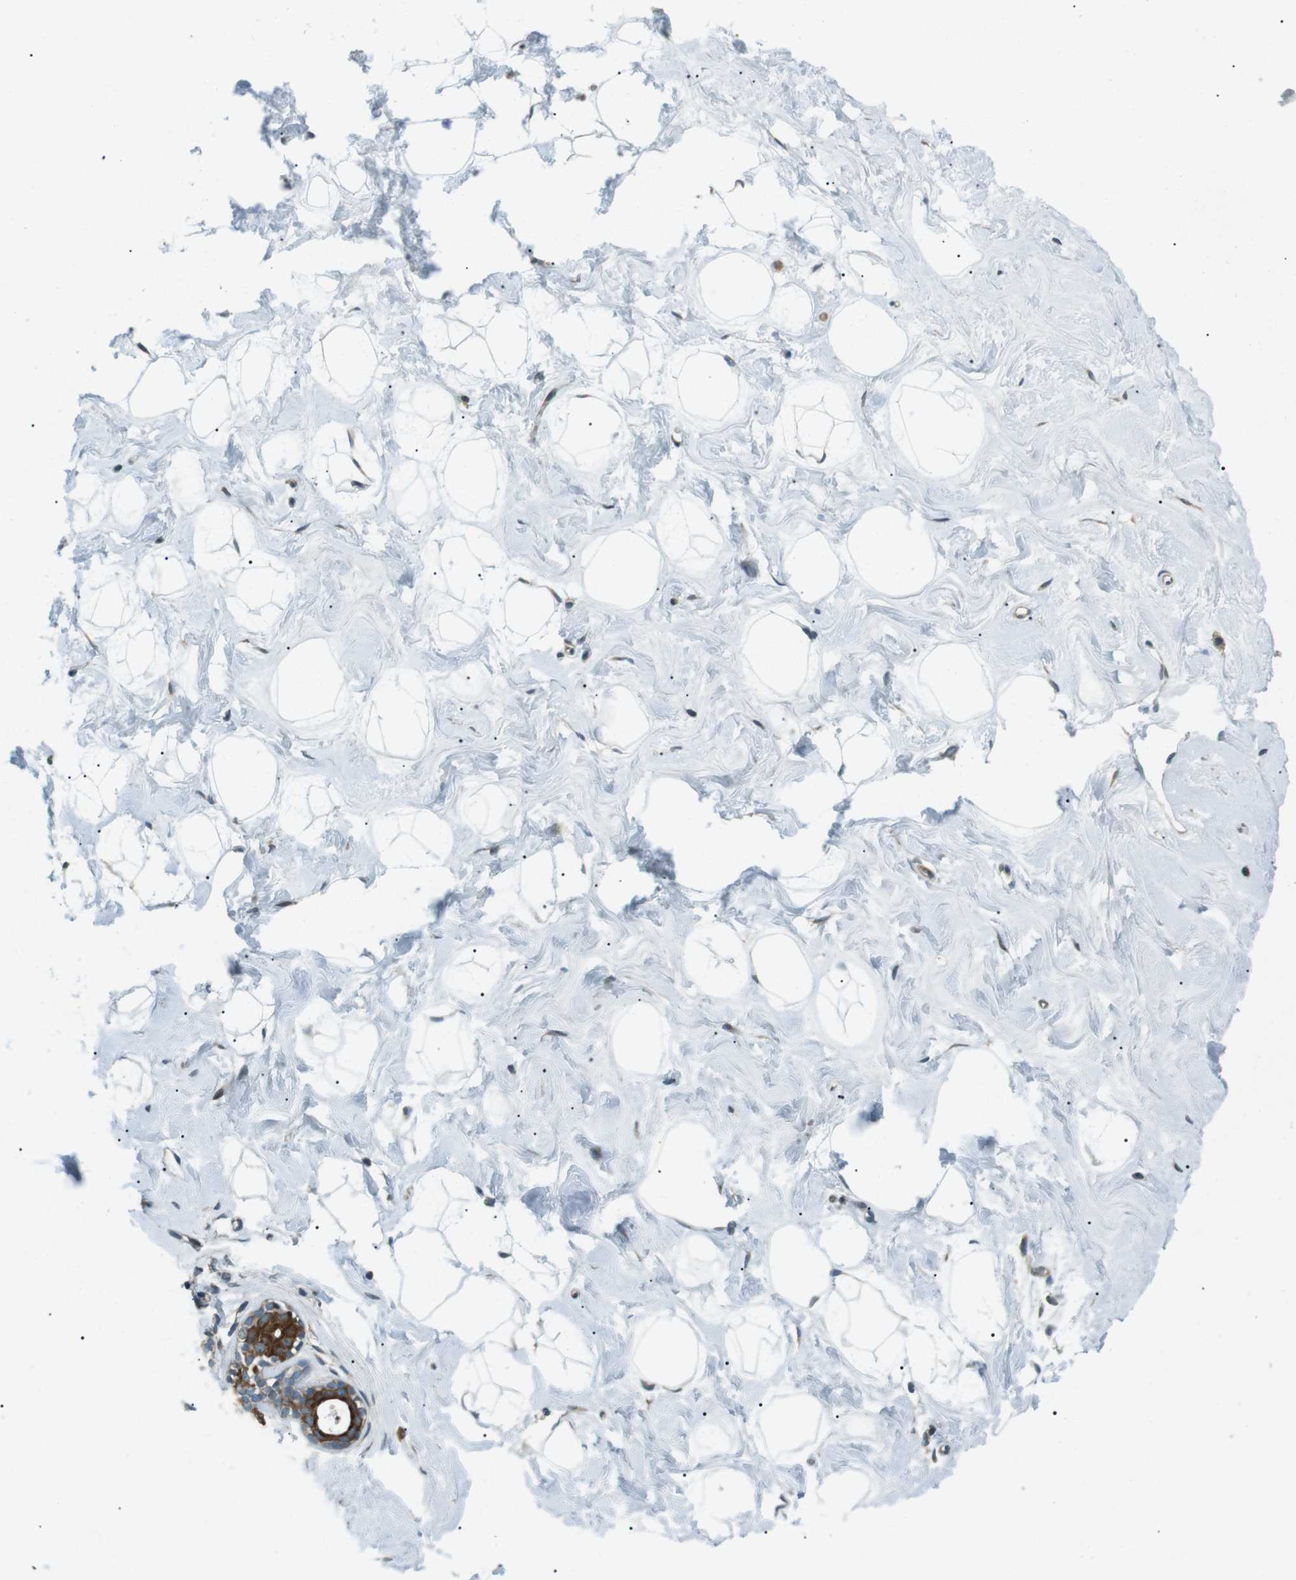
{"staining": {"intensity": "negative", "quantity": "none", "location": "none"}, "tissue": "breast", "cell_type": "Adipocytes", "image_type": "normal", "snomed": [{"axis": "morphology", "description": "Normal tissue, NOS"}, {"axis": "topography", "description": "Breast"}], "caption": "Immunohistochemistry (IHC) histopathology image of benign breast: breast stained with DAB (3,3'-diaminobenzidine) reveals no significant protein staining in adipocytes. (Stains: DAB IHC with hematoxylin counter stain, Microscopy: brightfield microscopy at high magnification).", "gene": "TMEM74", "patient": {"sex": "female", "age": 23}}